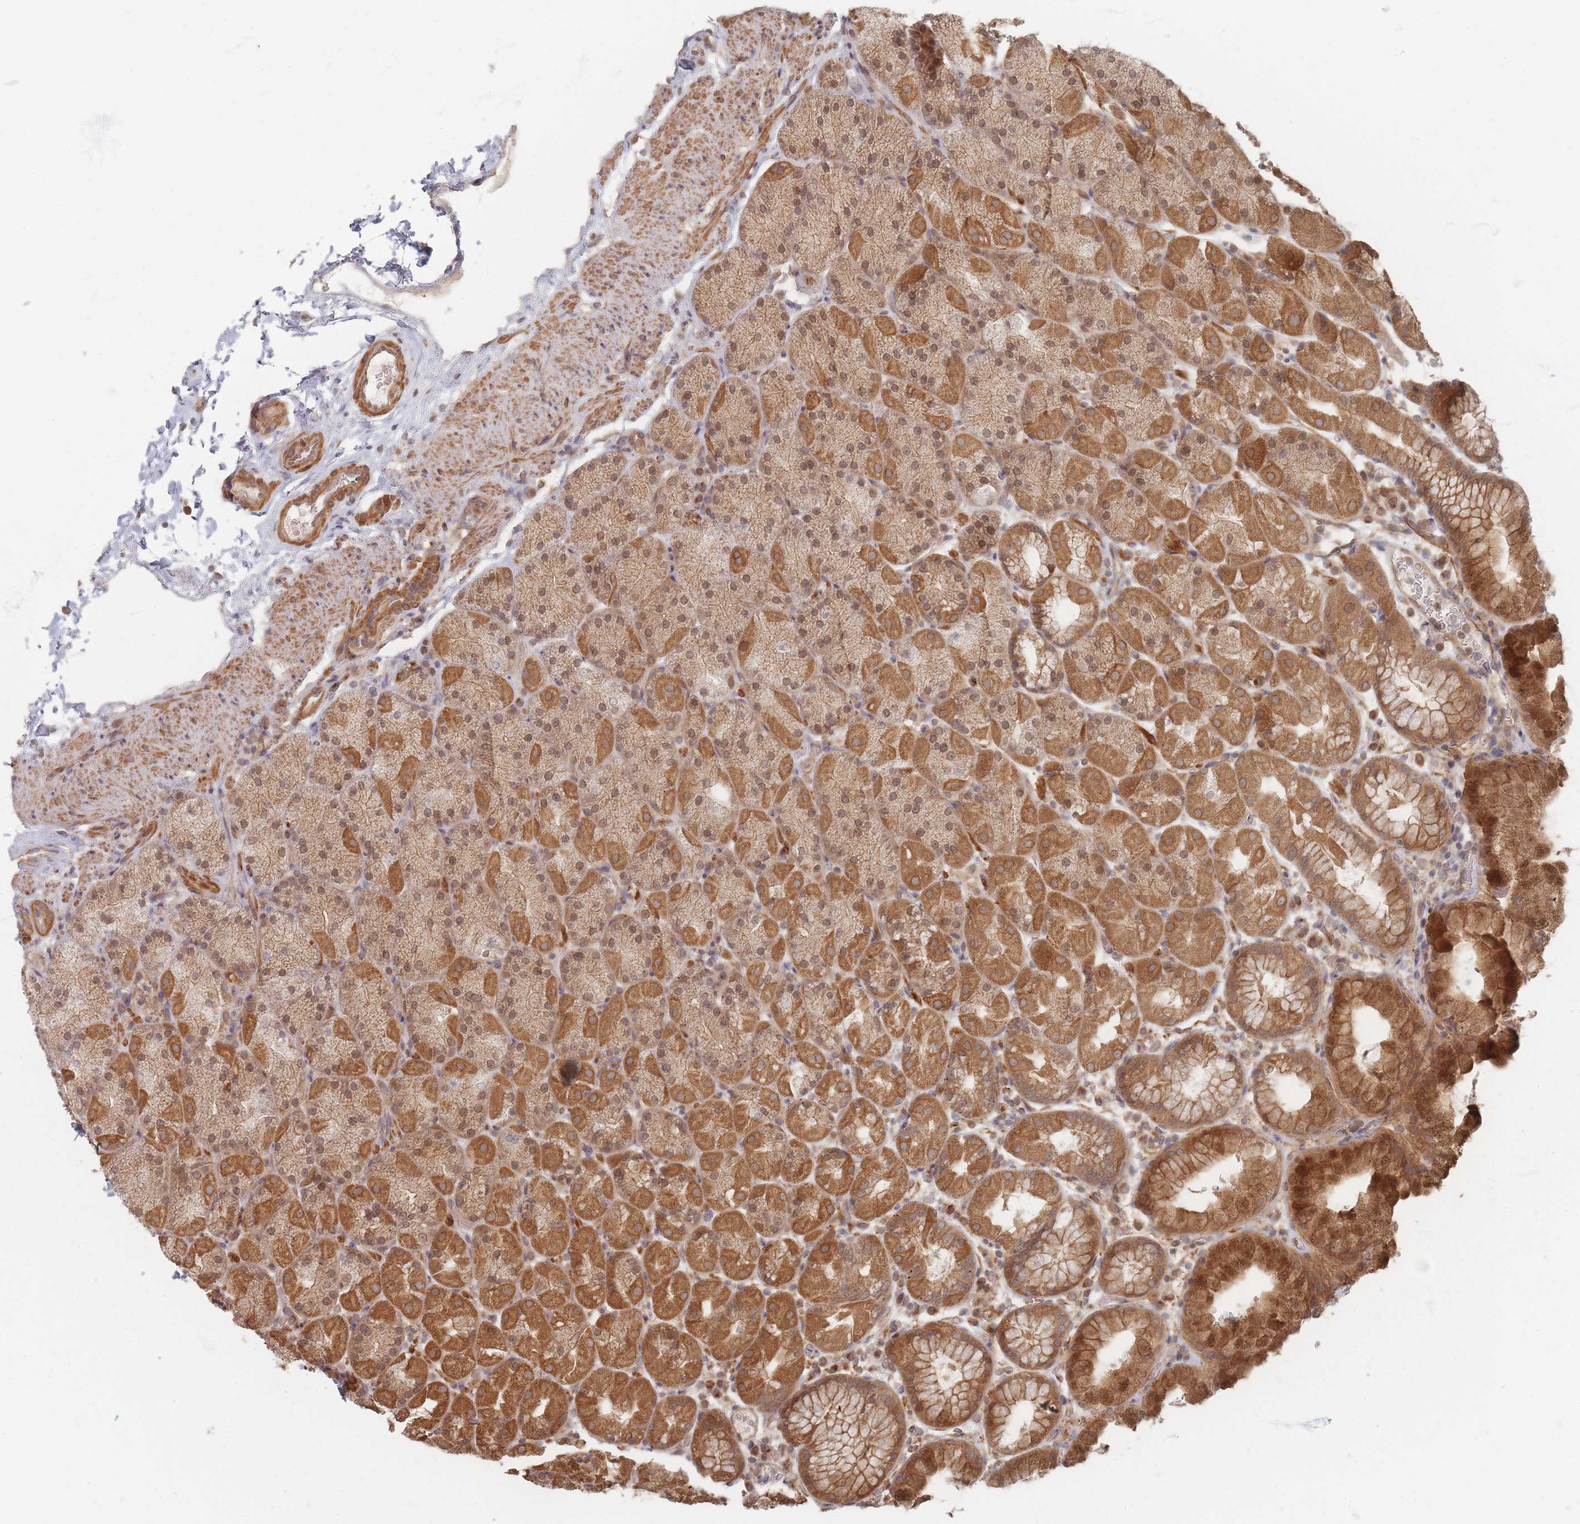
{"staining": {"intensity": "moderate", "quantity": ">75%", "location": "cytoplasmic/membranous,nuclear"}, "tissue": "stomach", "cell_type": "Glandular cells", "image_type": "normal", "snomed": [{"axis": "morphology", "description": "Normal tissue, NOS"}, {"axis": "topography", "description": "Stomach, upper"}, {"axis": "topography", "description": "Stomach, lower"}], "caption": "This histopathology image reveals IHC staining of normal human stomach, with medium moderate cytoplasmic/membranous,nuclear positivity in about >75% of glandular cells.", "gene": "GLE1", "patient": {"sex": "male", "age": 67}}